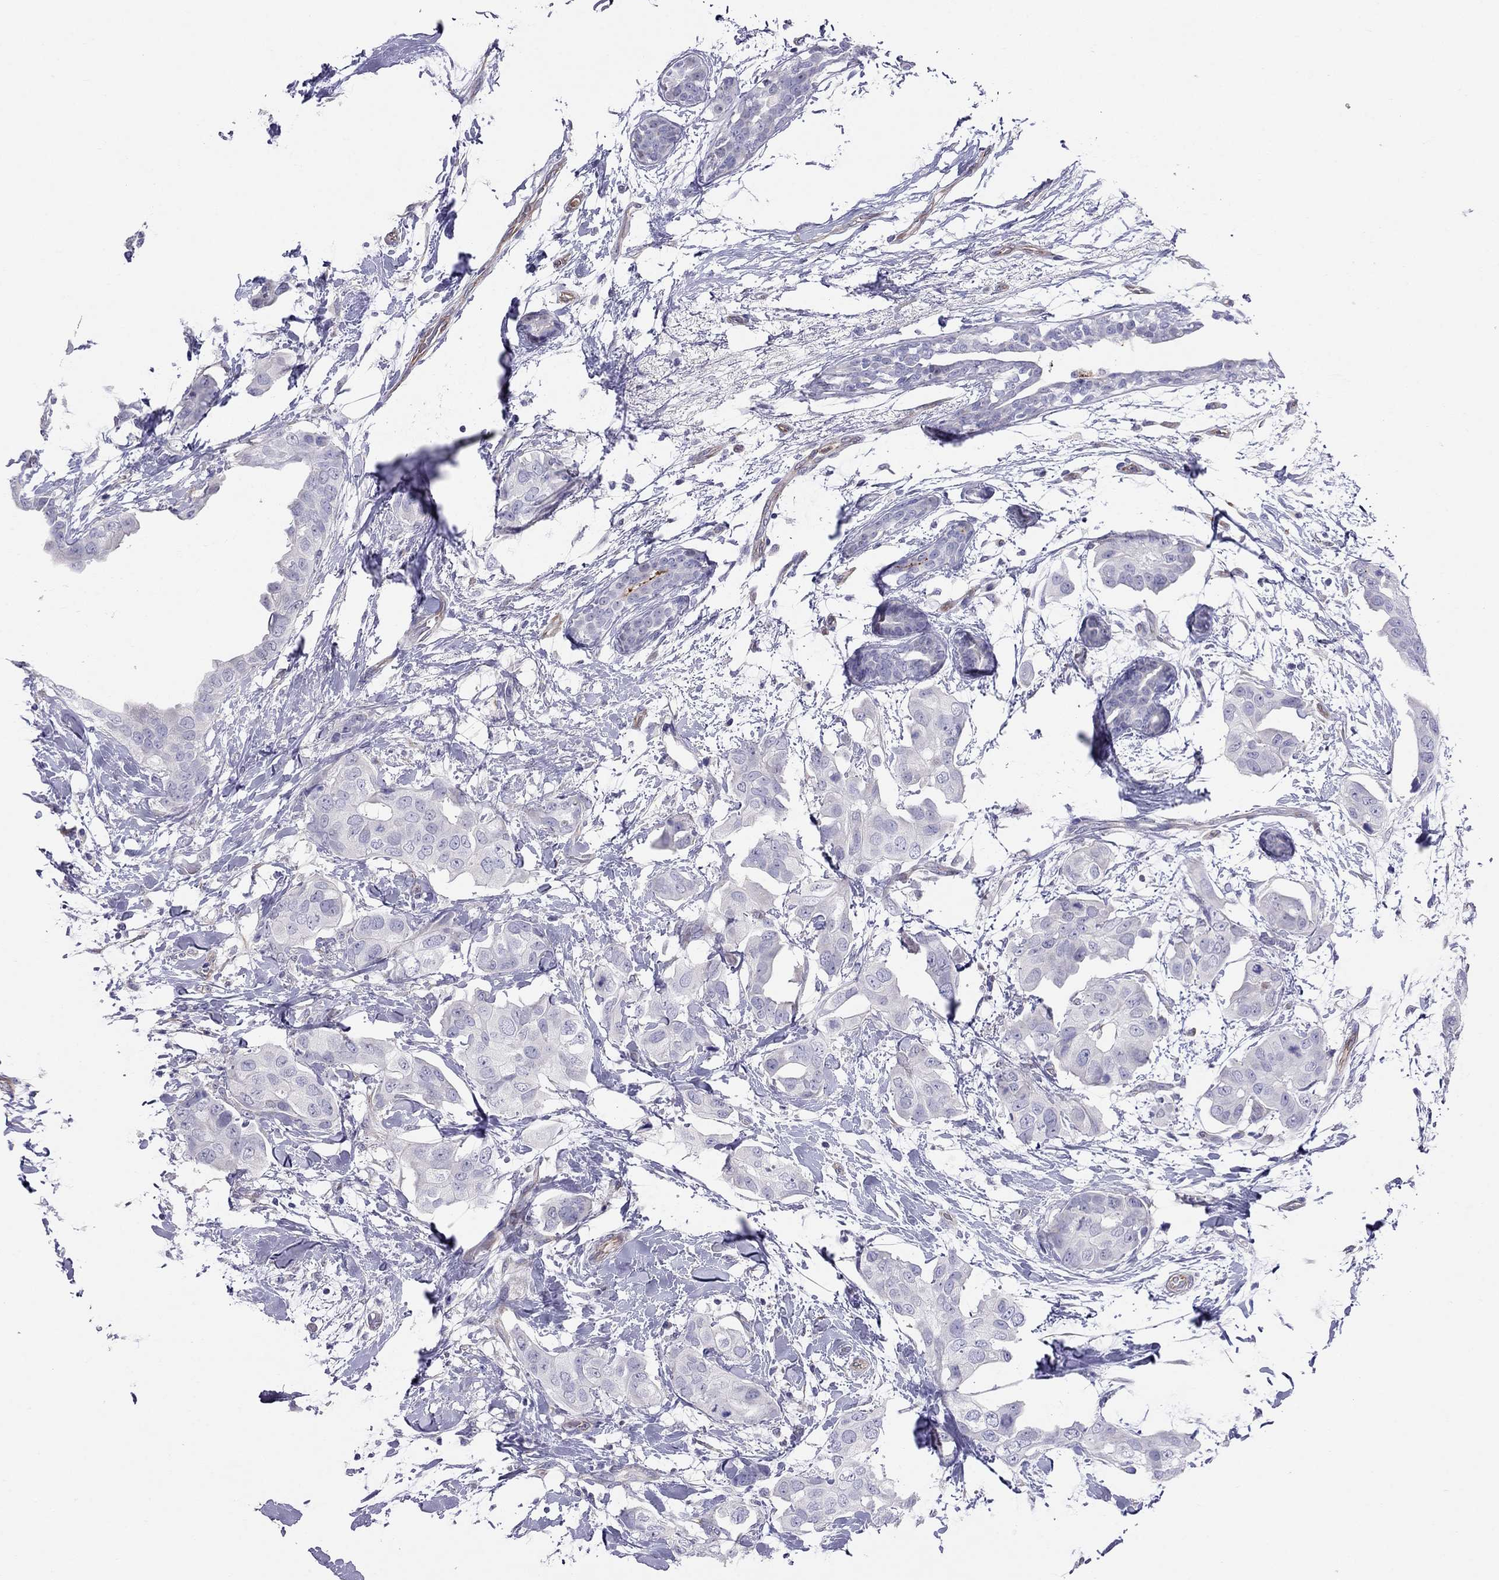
{"staining": {"intensity": "negative", "quantity": "none", "location": "none"}, "tissue": "breast cancer", "cell_type": "Tumor cells", "image_type": "cancer", "snomed": [{"axis": "morphology", "description": "Normal tissue, NOS"}, {"axis": "morphology", "description": "Duct carcinoma"}, {"axis": "topography", "description": "Breast"}], "caption": "Immunohistochemistry (IHC) of breast intraductal carcinoma exhibits no expression in tumor cells. (Brightfield microscopy of DAB immunohistochemistry (IHC) at high magnification).", "gene": "SPINT4", "patient": {"sex": "female", "age": 40}}